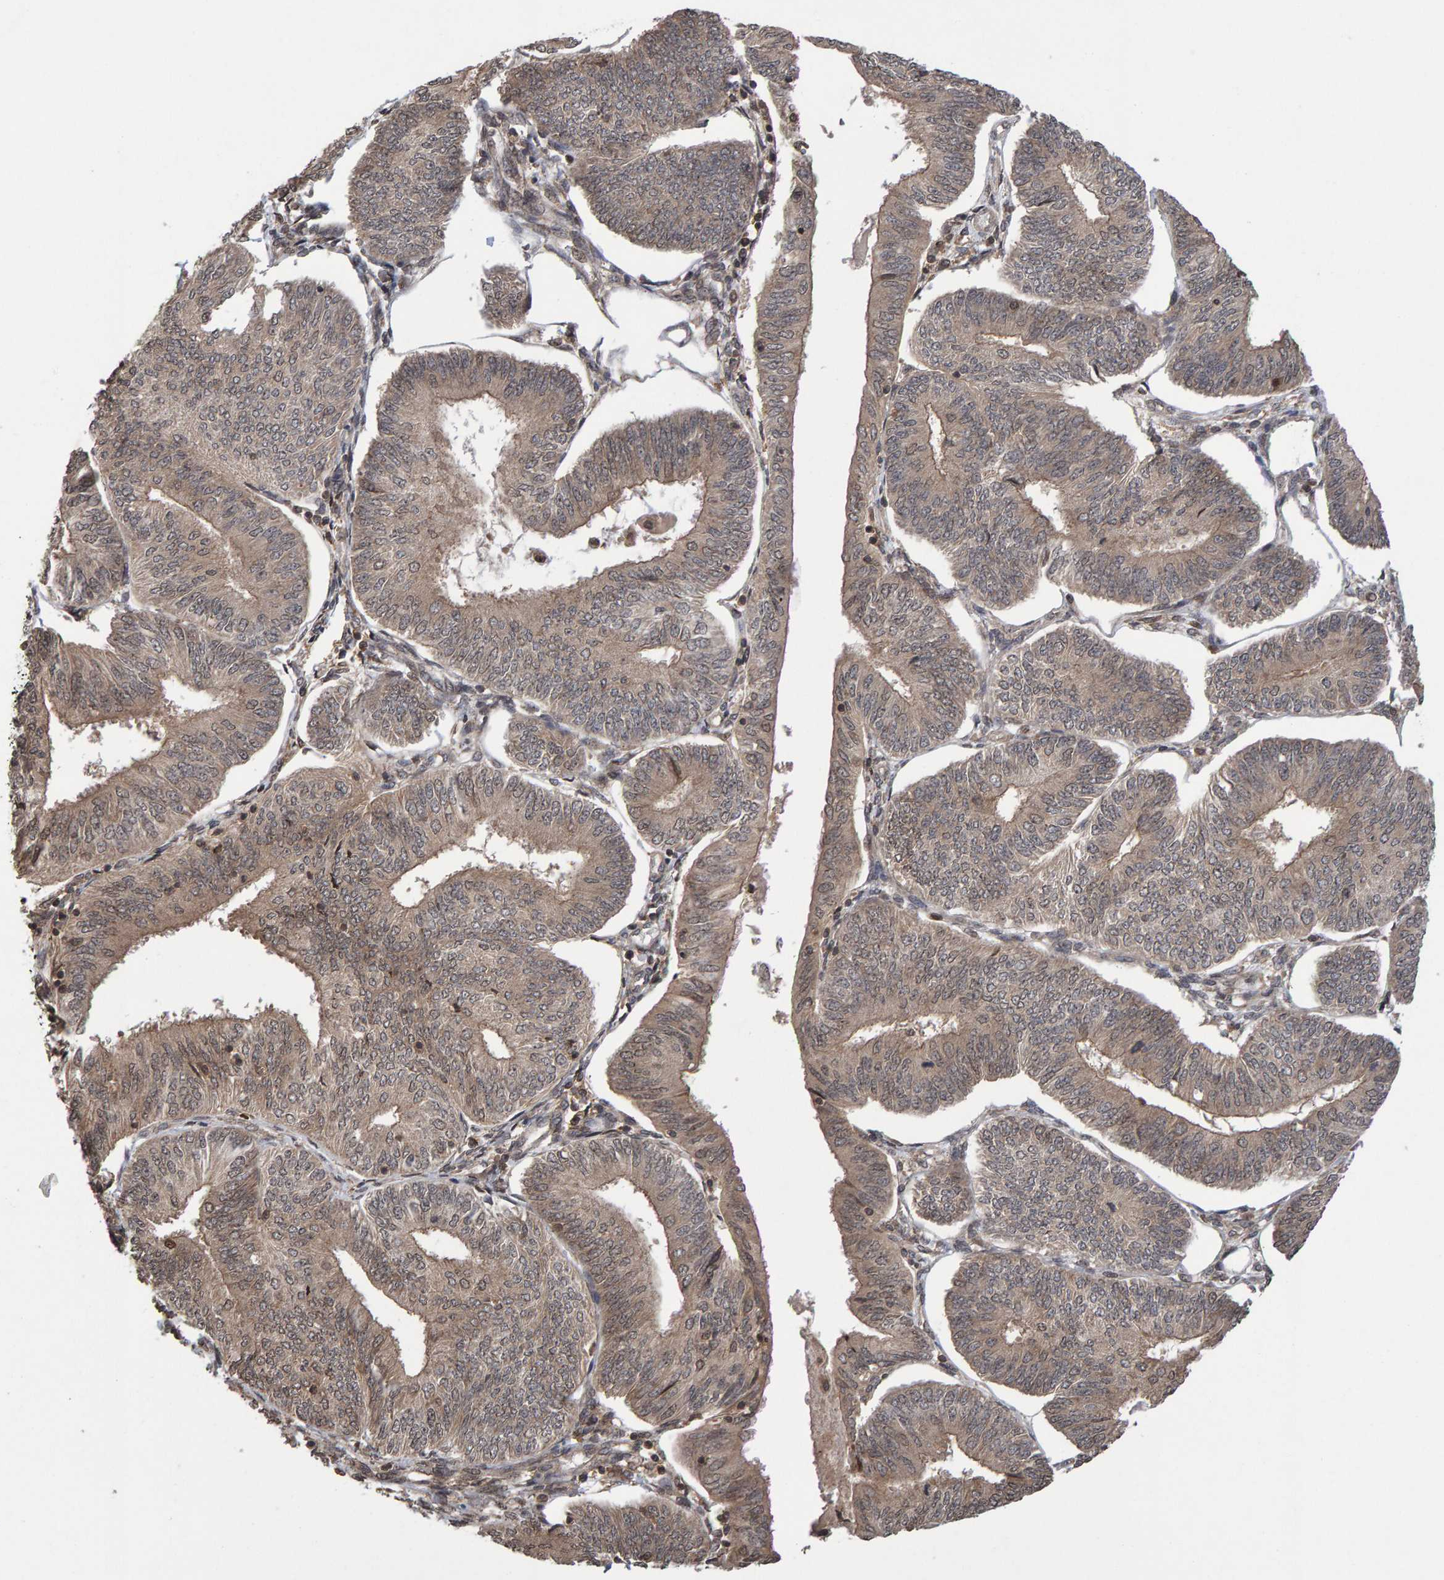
{"staining": {"intensity": "moderate", "quantity": ">75%", "location": "cytoplasmic/membranous"}, "tissue": "endometrial cancer", "cell_type": "Tumor cells", "image_type": "cancer", "snomed": [{"axis": "morphology", "description": "Adenocarcinoma, NOS"}, {"axis": "topography", "description": "Endometrium"}], "caption": "Immunohistochemistry (IHC) of endometrial adenocarcinoma reveals medium levels of moderate cytoplasmic/membranous positivity in about >75% of tumor cells.", "gene": "GAB2", "patient": {"sex": "female", "age": 58}}